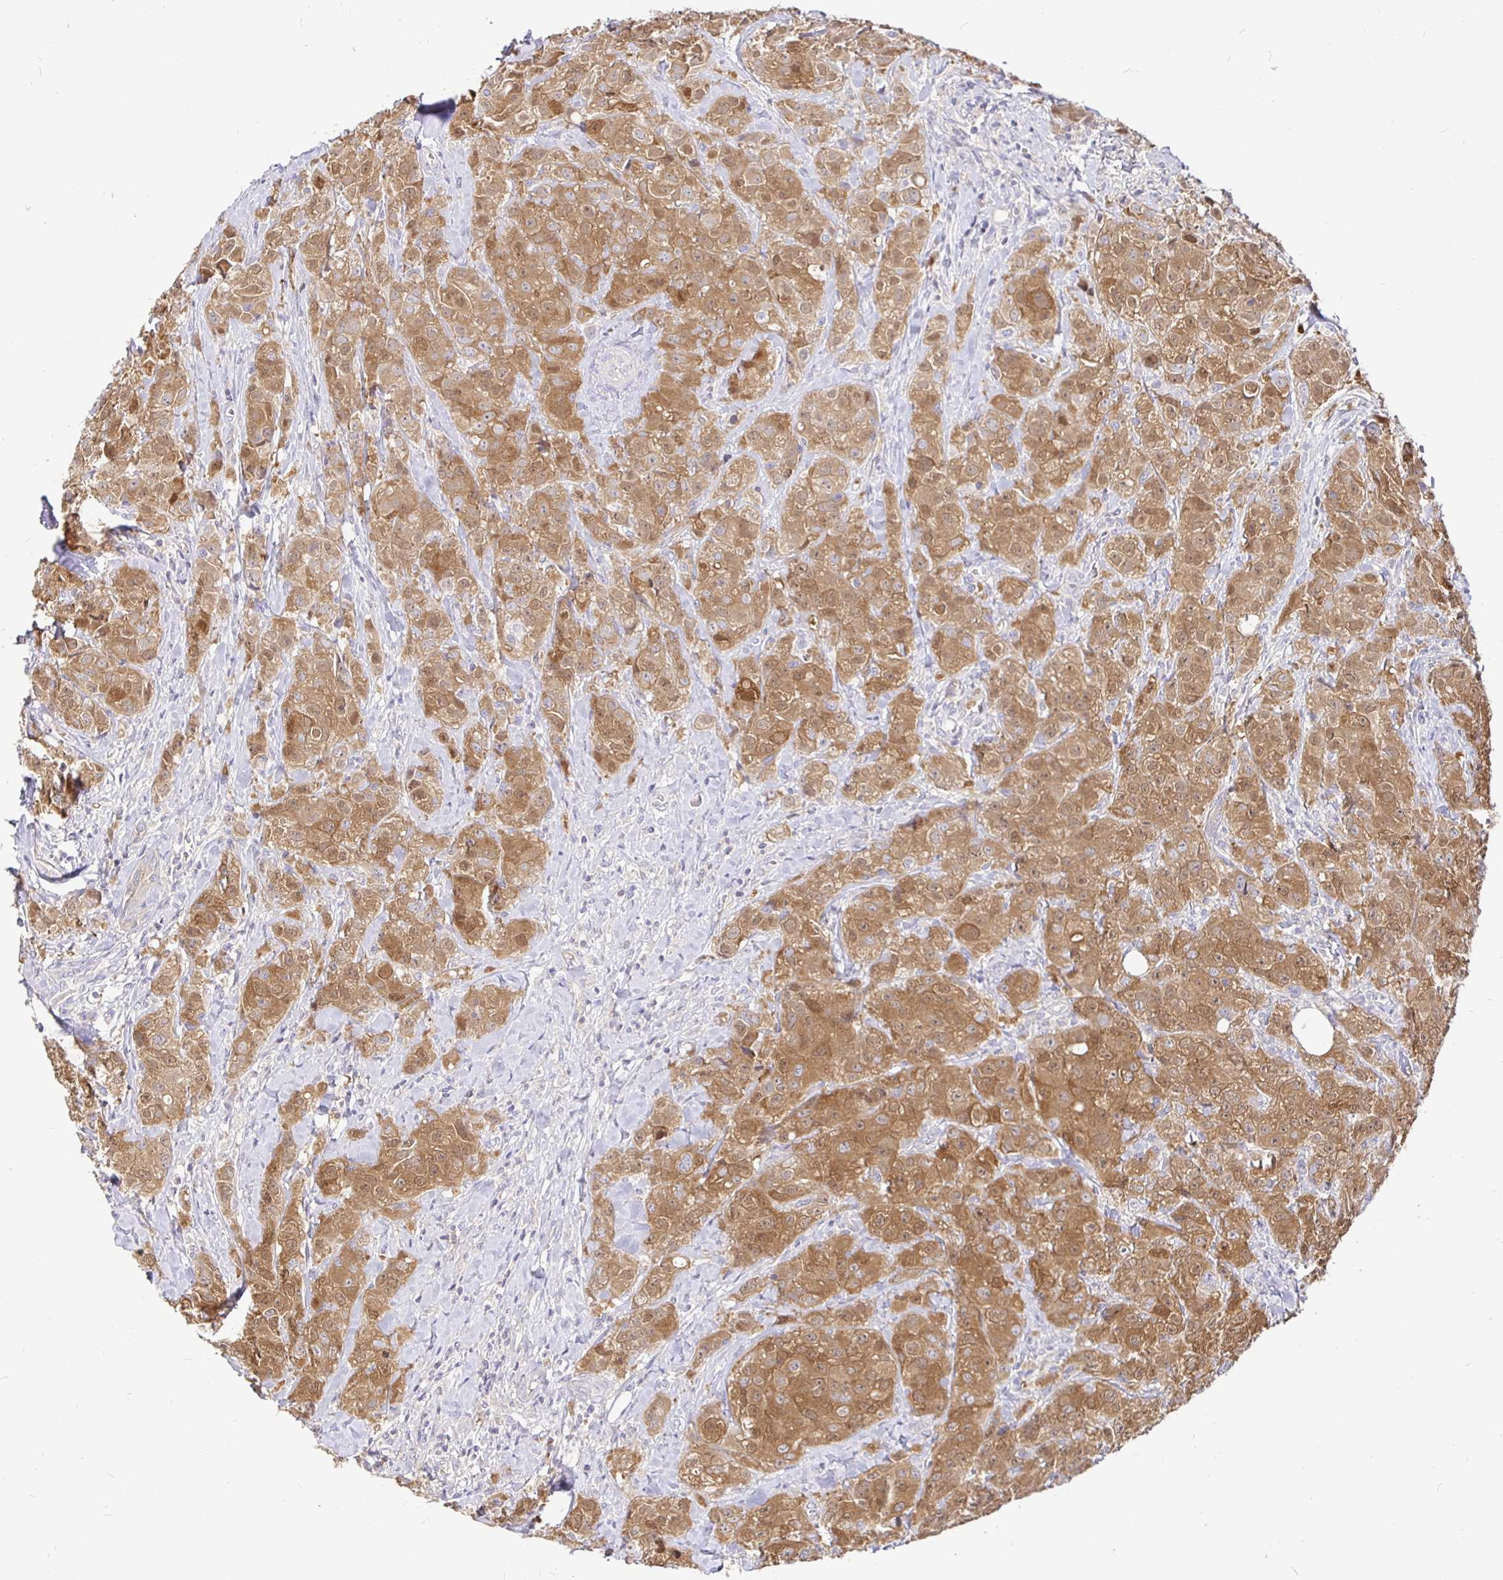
{"staining": {"intensity": "moderate", "quantity": ">75%", "location": "cytoplasmic/membranous,nuclear"}, "tissue": "breast cancer", "cell_type": "Tumor cells", "image_type": "cancer", "snomed": [{"axis": "morphology", "description": "Normal tissue, NOS"}, {"axis": "morphology", "description": "Duct carcinoma"}, {"axis": "topography", "description": "Breast"}], "caption": "An immunohistochemistry micrograph of neoplastic tissue is shown. Protein staining in brown shows moderate cytoplasmic/membranous and nuclear positivity in breast cancer (invasive ductal carcinoma) within tumor cells. The protein of interest is shown in brown color, while the nuclei are stained blue.", "gene": "KIF21A", "patient": {"sex": "female", "age": 43}}